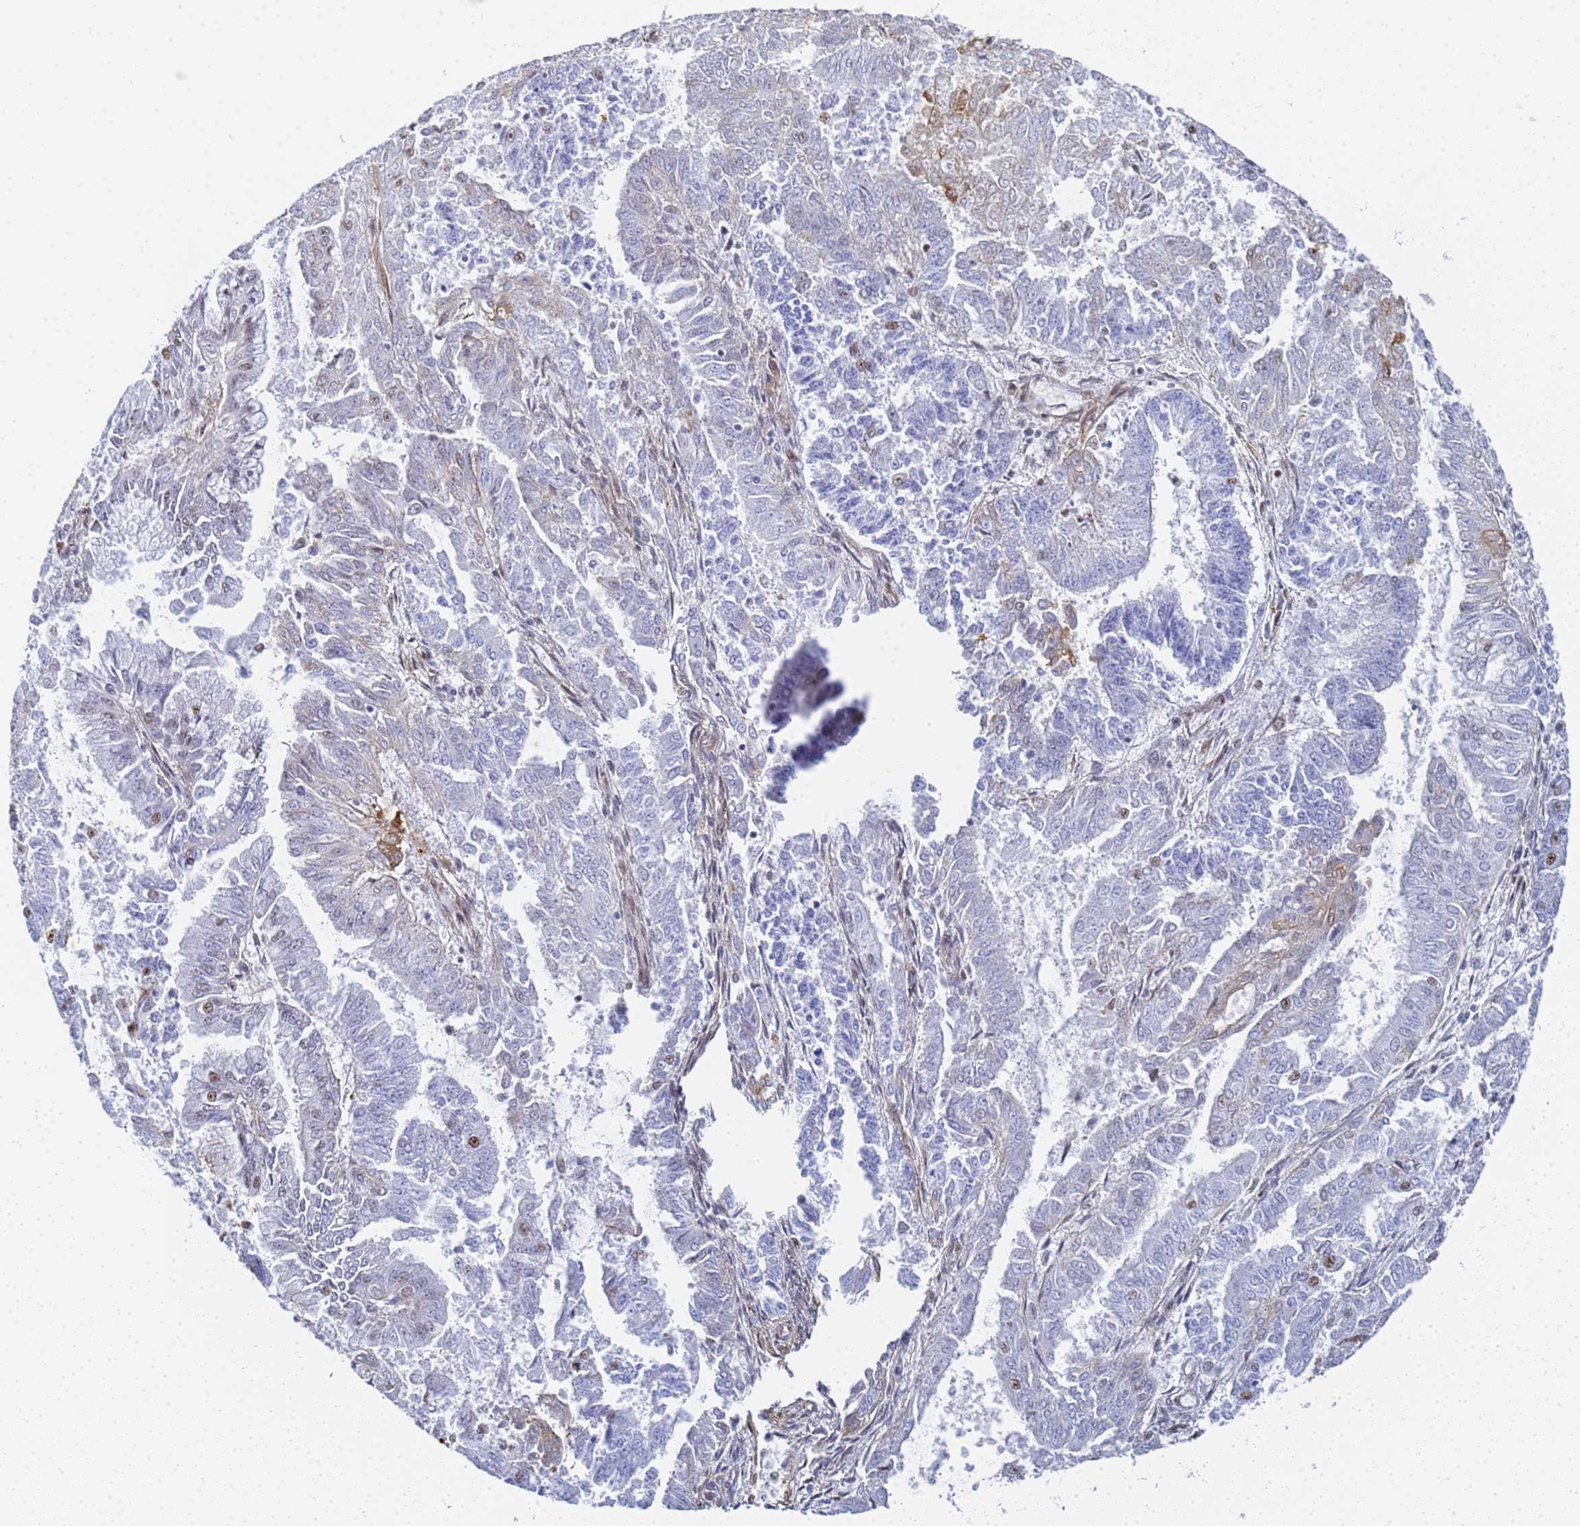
{"staining": {"intensity": "moderate", "quantity": "25%-75%", "location": "nuclear"}, "tissue": "endometrial cancer", "cell_type": "Tumor cells", "image_type": "cancer", "snomed": [{"axis": "morphology", "description": "Adenocarcinoma, NOS"}, {"axis": "topography", "description": "Endometrium"}], "caption": "A brown stain highlights moderate nuclear expression of a protein in human endometrial cancer tumor cells.", "gene": "PRRT4", "patient": {"sex": "female", "age": 73}}